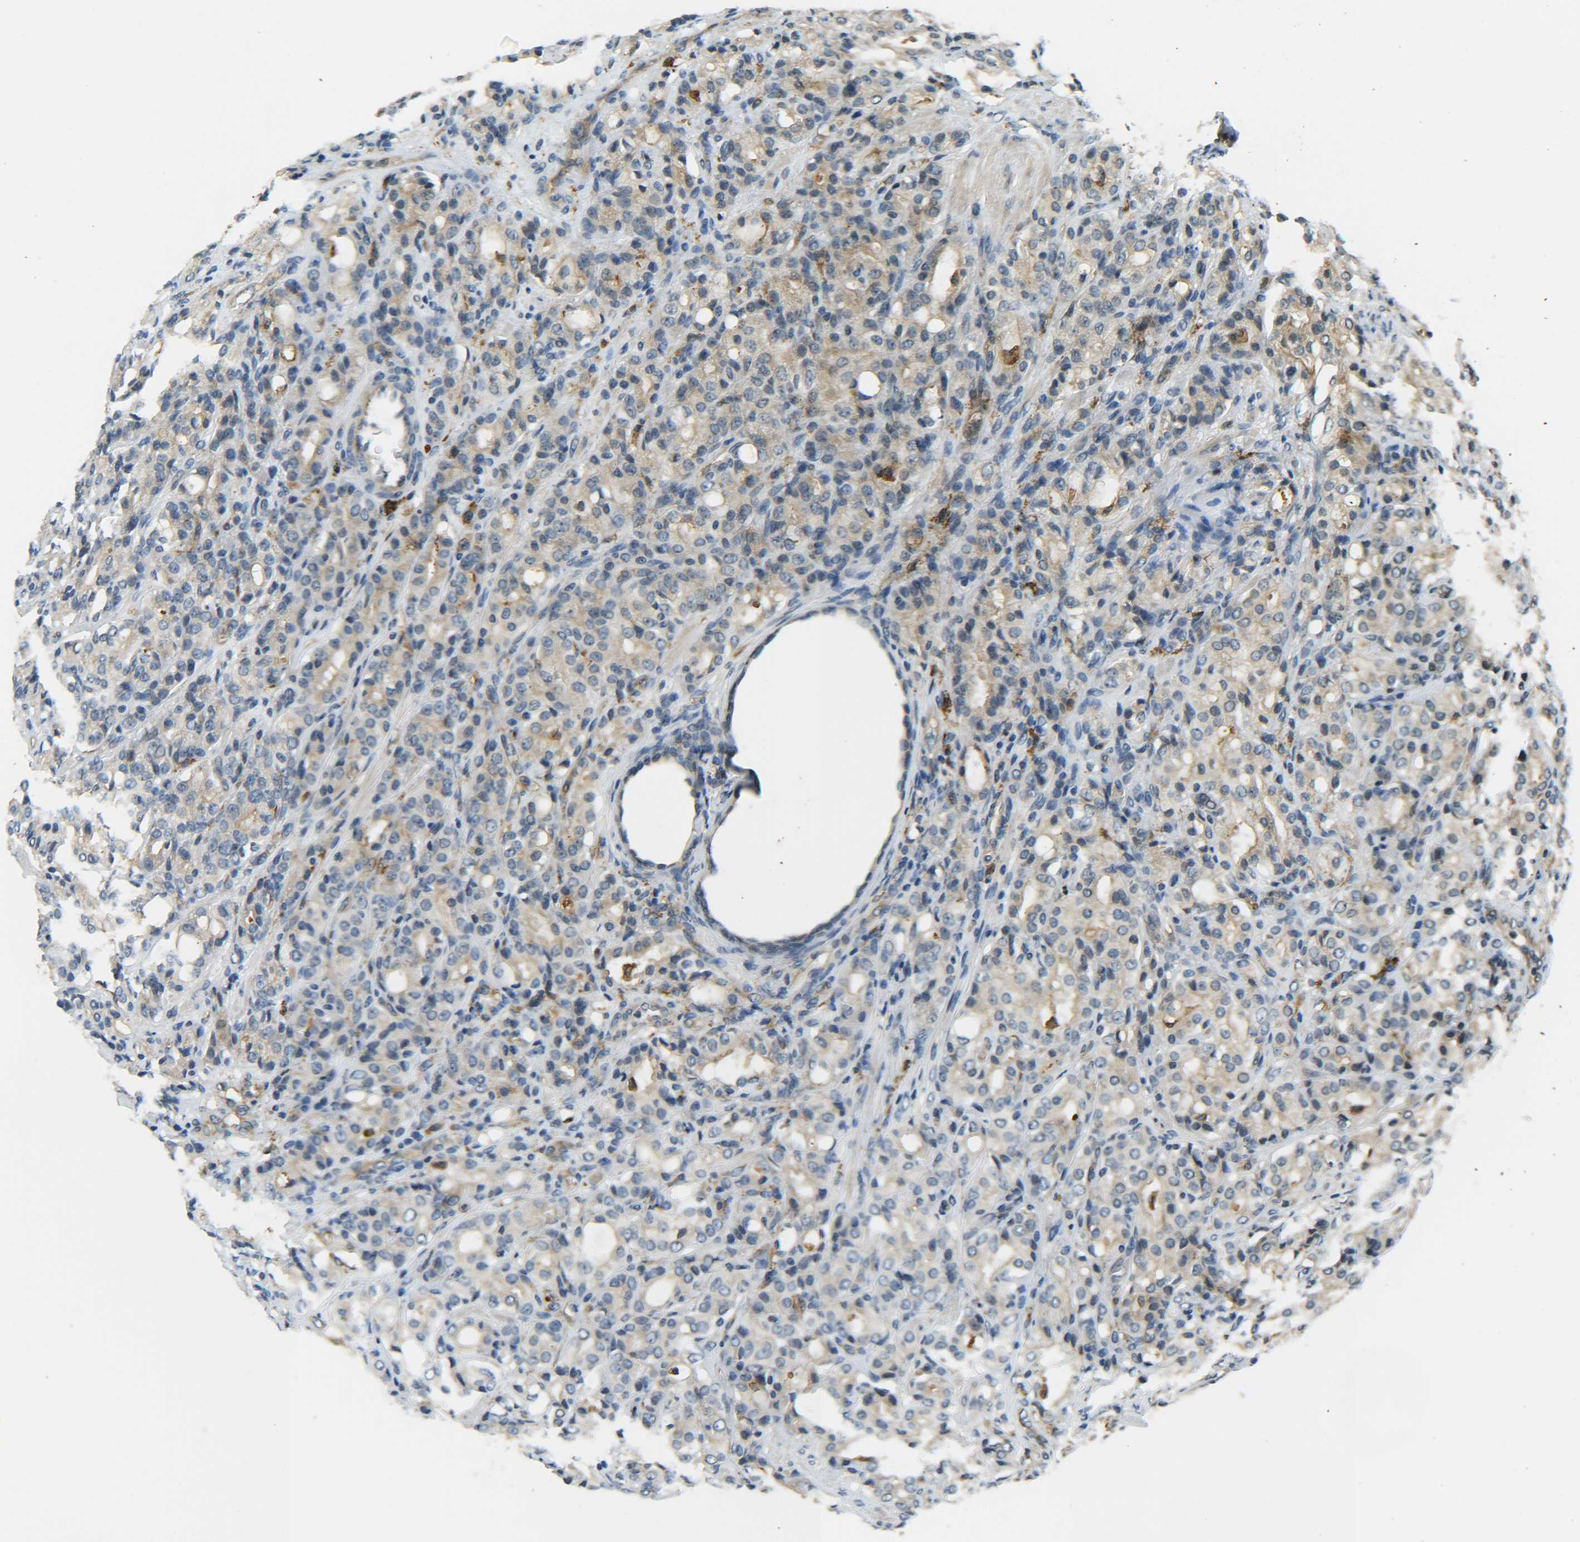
{"staining": {"intensity": "weak", "quantity": ">75%", "location": "cytoplasmic/membranous"}, "tissue": "prostate cancer", "cell_type": "Tumor cells", "image_type": "cancer", "snomed": [{"axis": "morphology", "description": "Adenocarcinoma, High grade"}, {"axis": "topography", "description": "Prostate"}], "caption": "Weak cytoplasmic/membranous expression is present in about >75% of tumor cells in prostate cancer.", "gene": "DAB2", "patient": {"sex": "male", "age": 72}}